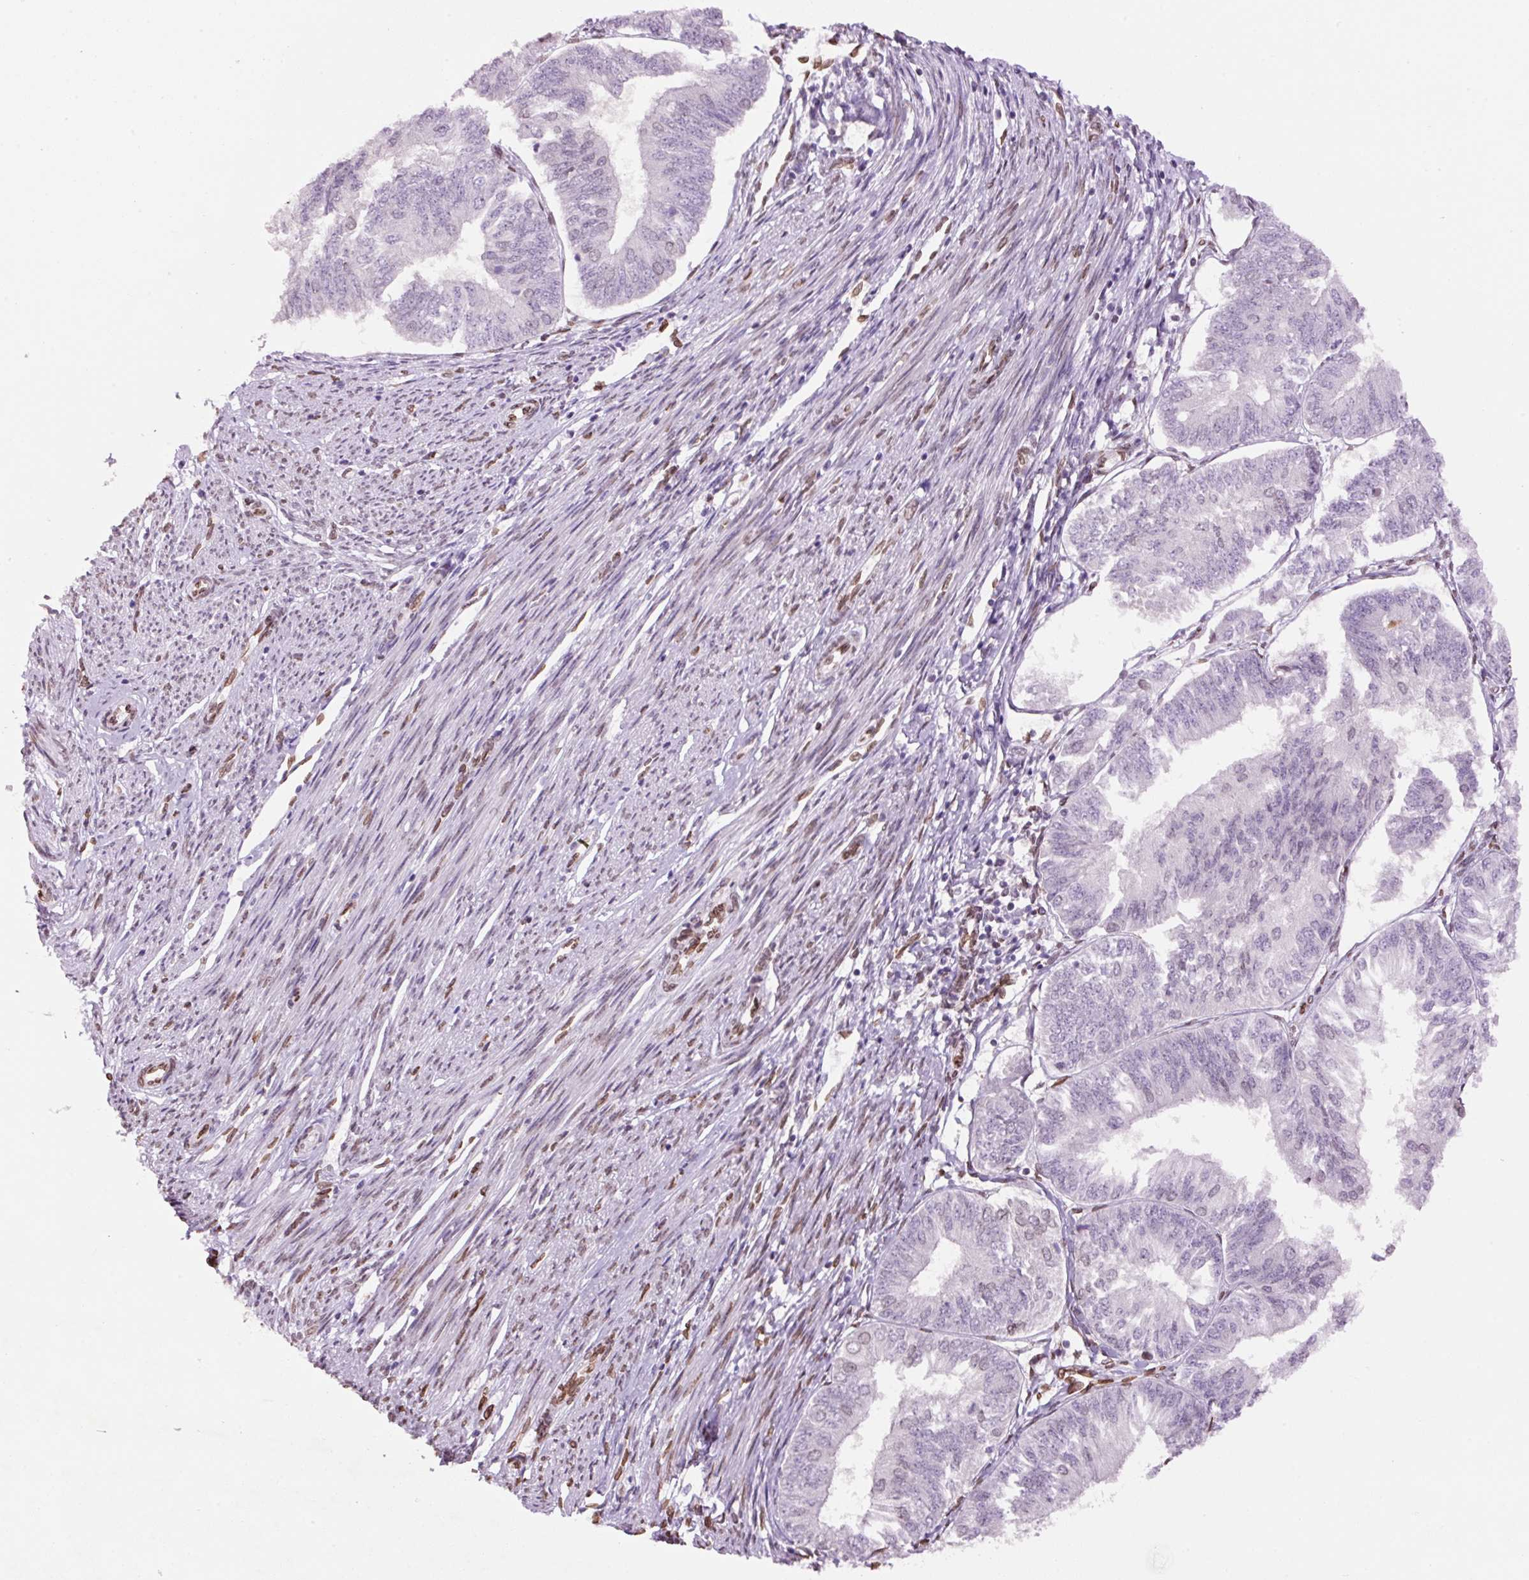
{"staining": {"intensity": "negative", "quantity": "none", "location": "none"}, "tissue": "endometrial cancer", "cell_type": "Tumor cells", "image_type": "cancer", "snomed": [{"axis": "morphology", "description": "Adenocarcinoma, NOS"}, {"axis": "topography", "description": "Endometrium"}], "caption": "Immunohistochemical staining of endometrial adenocarcinoma shows no significant positivity in tumor cells. Brightfield microscopy of immunohistochemistry stained with DAB (brown) and hematoxylin (blue), captured at high magnification.", "gene": "ZNF224", "patient": {"sex": "female", "age": 58}}